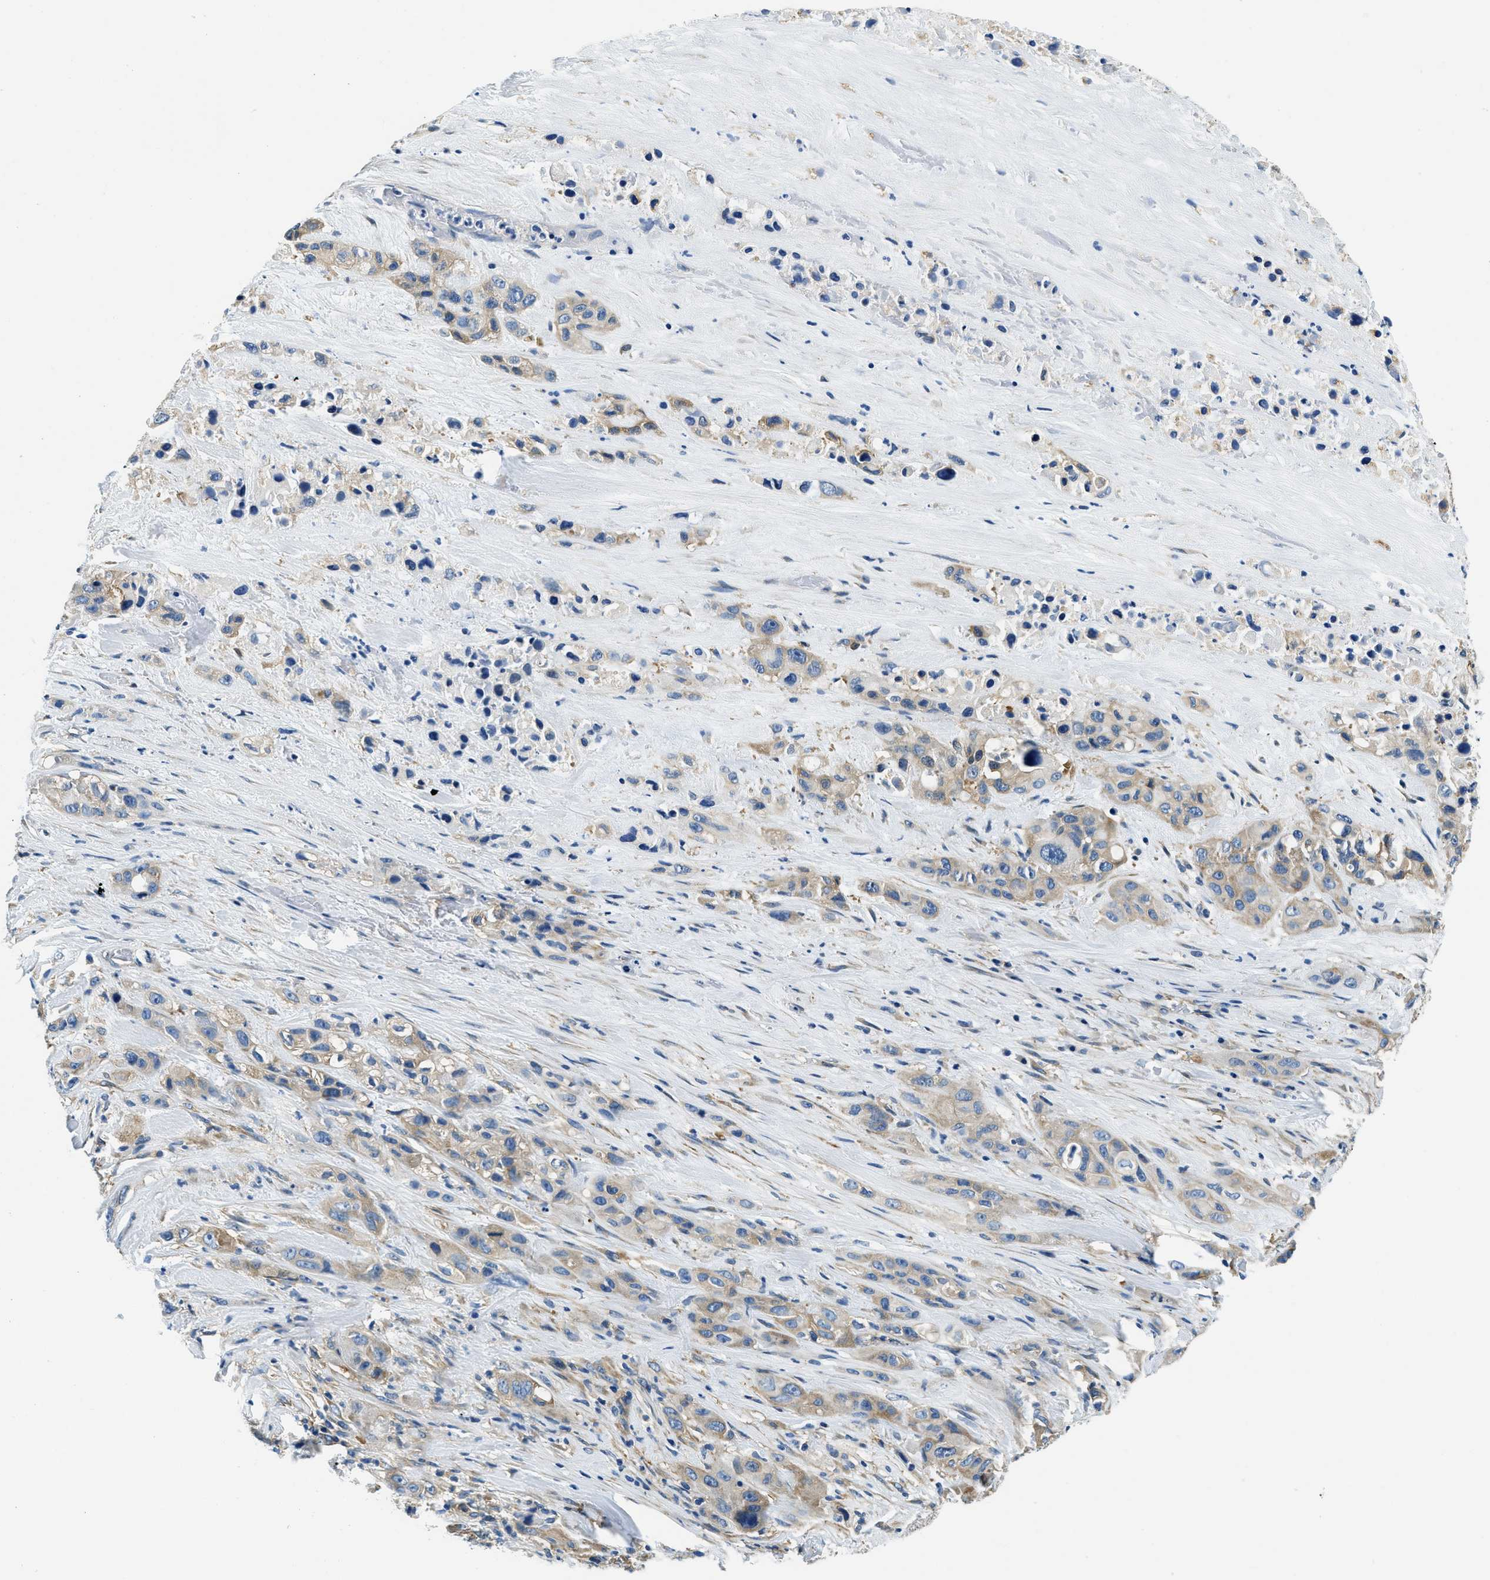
{"staining": {"intensity": "moderate", "quantity": ">75%", "location": "cytoplasmic/membranous"}, "tissue": "pancreatic cancer", "cell_type": "Tumor cells", "image_type": "cancer", "snomed": [{"axis": "morphology", "description": "Adenocarcinoma, NOS"}, {"axis": "topography", "description": "Pancreas"}], "caption": "Brown immunohistochemical staining in adenocarcinoma (pancreatic) exhibits moderate cytoplasmic/membranous positivity in approximately >75% of tumor cells.", "gene": "TWF1", "patient": {"sex": "male", "age": 53}}